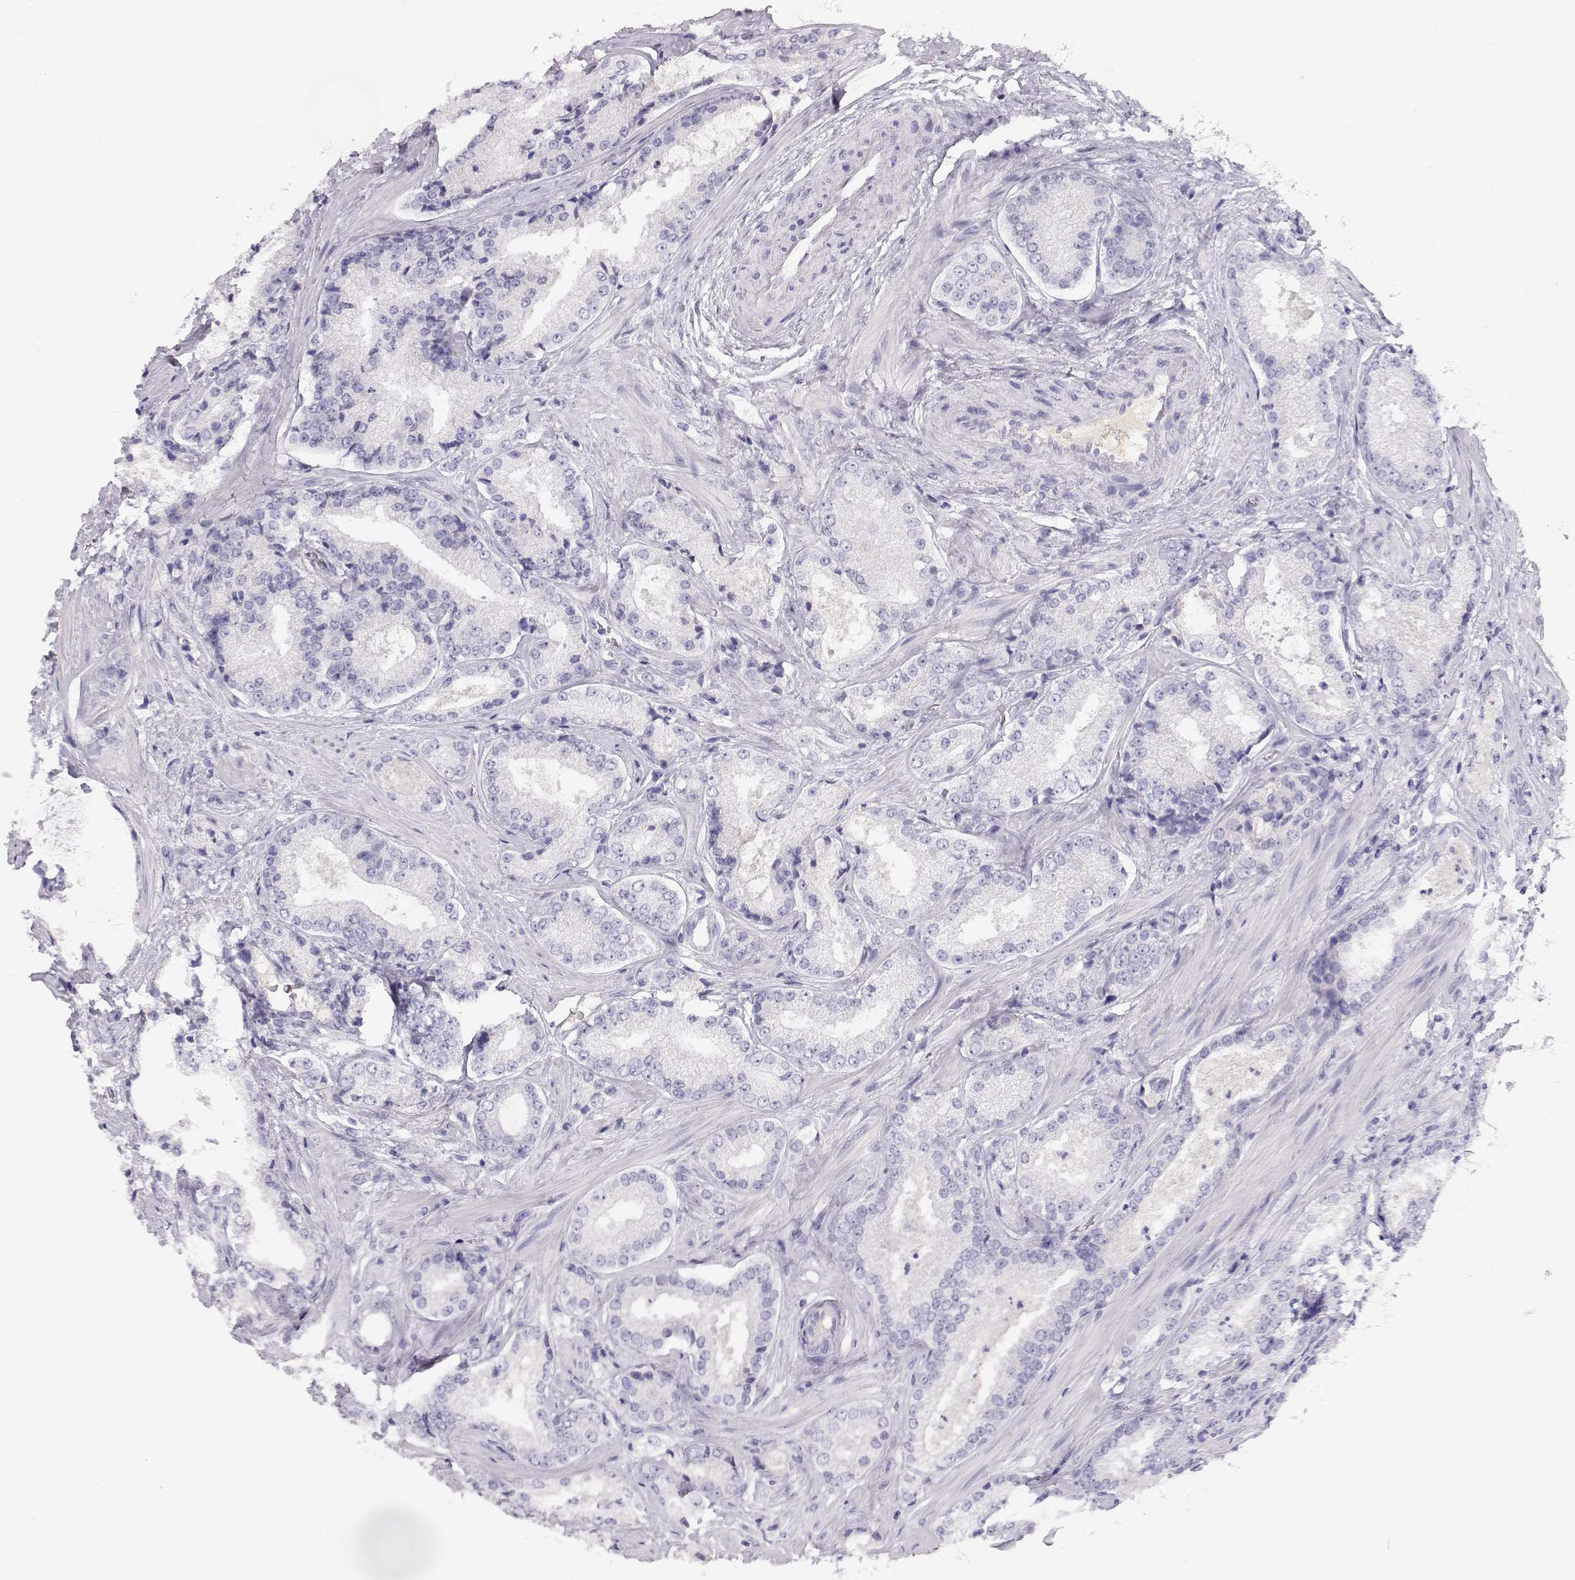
{"staining": {"intensity": "negative", "quantity": "none", "location": "none"}, "tissue": "prostate cancer", "cell_type": "Tumor cells", "image_type": "cancer", "snomed": [{"axis": "morphology", "description": "Adenocarcinoma, Low grade"}, {"axis": "topography", "description": "Prostate"}], "caption": "An immunohistochemistry photomicrograph of adenocarcinoma (low-grade) (prostate) is shown. There is no staining in tumor cells of adenocarcinoma (low-grade) (prostate).", "gene": "GPR174", "patient": {"sex": "male", "age": 56}}